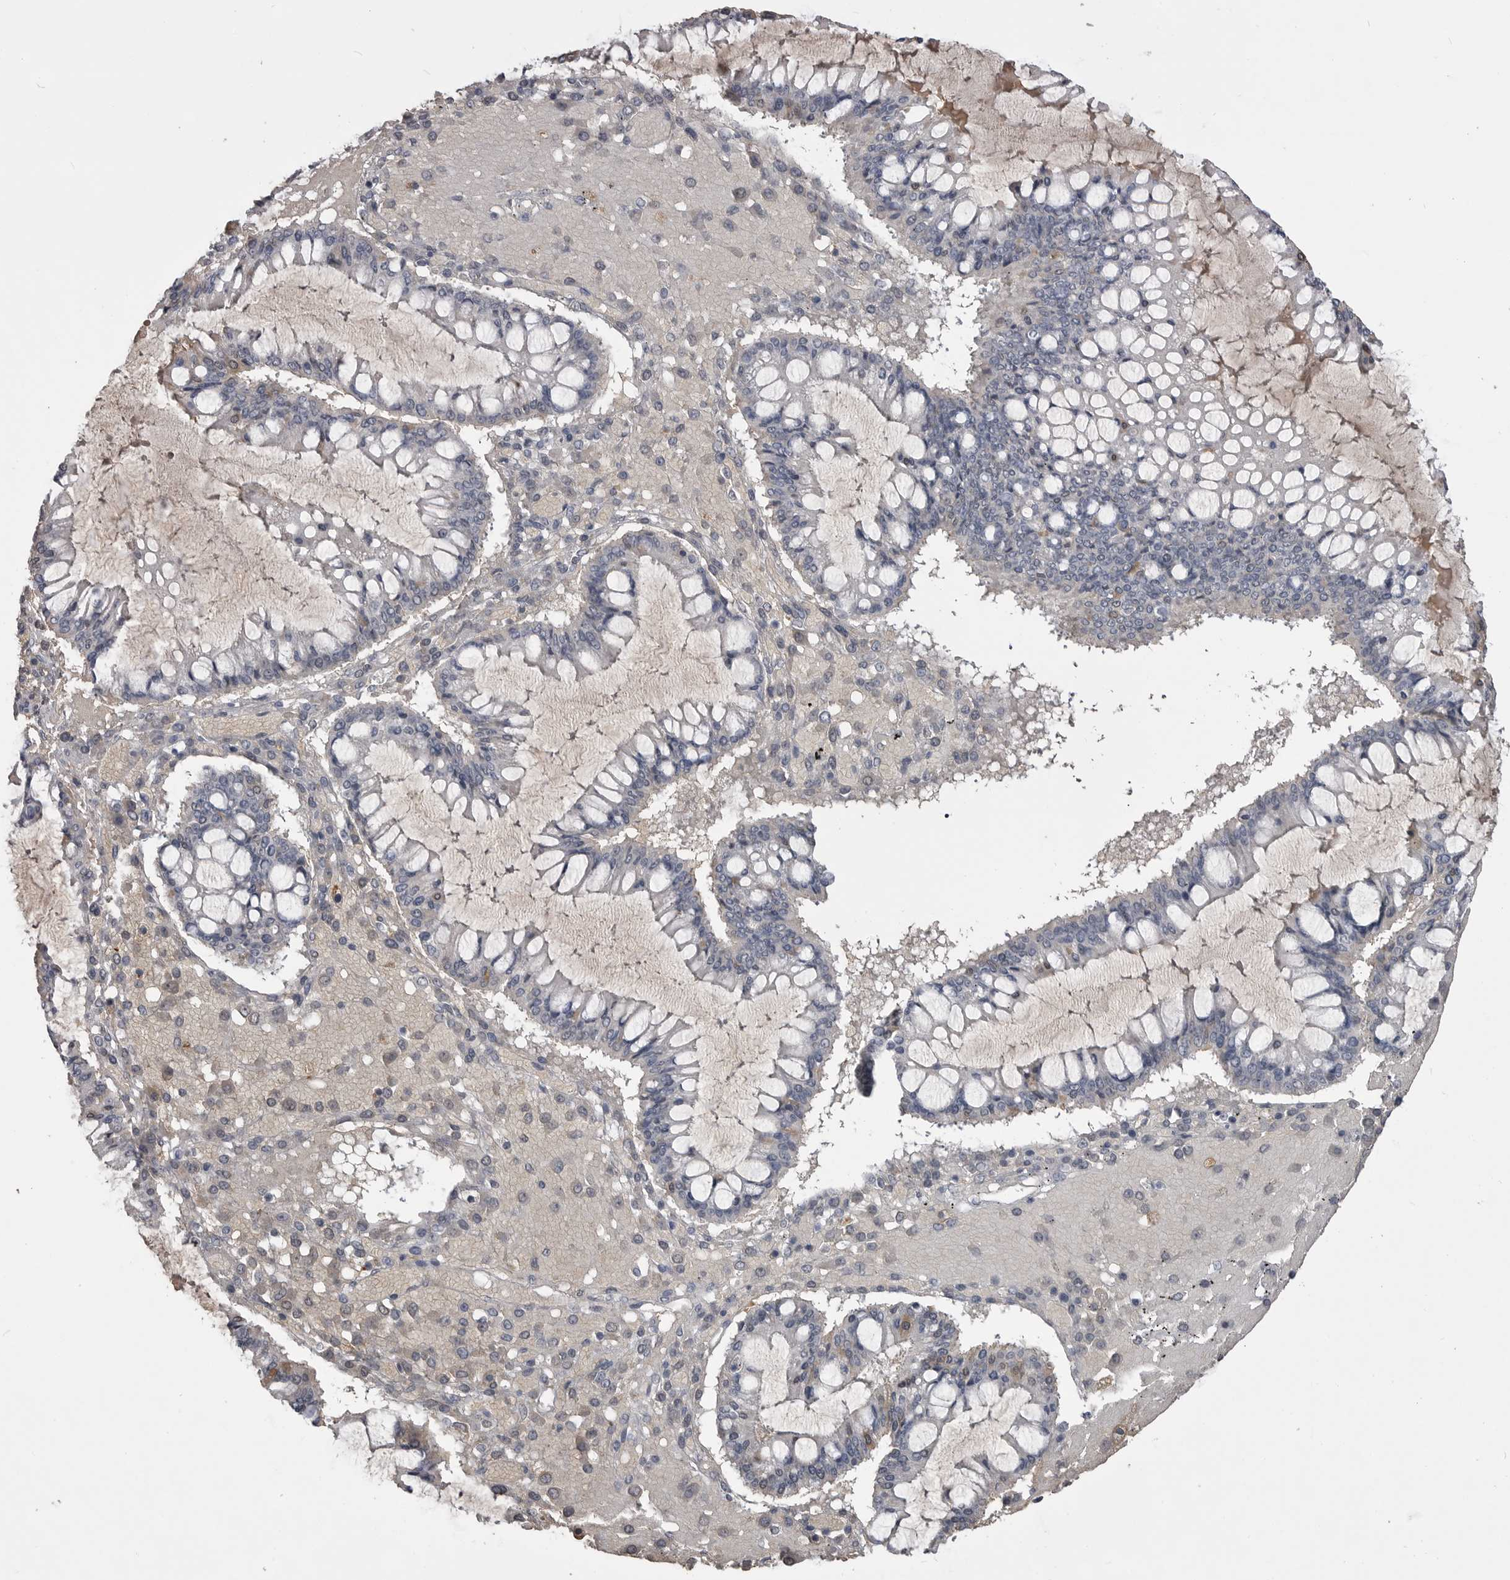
{"staining": {"intensity": "negative", "quantity": "none", "location": "none"}, "tissue": "ovarian cancer", "cell_type": "Tumor cells", "image_type": "cancer", "snomed": [{"axis": "morphology", "description": "Cystadenocarcinoma, mucinous, NOS"}, {"axis": "topography", "description": "Ovary"}], "caption": "Immunohistochemical staining of mucinous cystadenocarcinoma (ovarian) demonstrates no significant positivity in tumor cells.", "gene": "AHSG", "patient": {"sex": "female", "age": 73}}